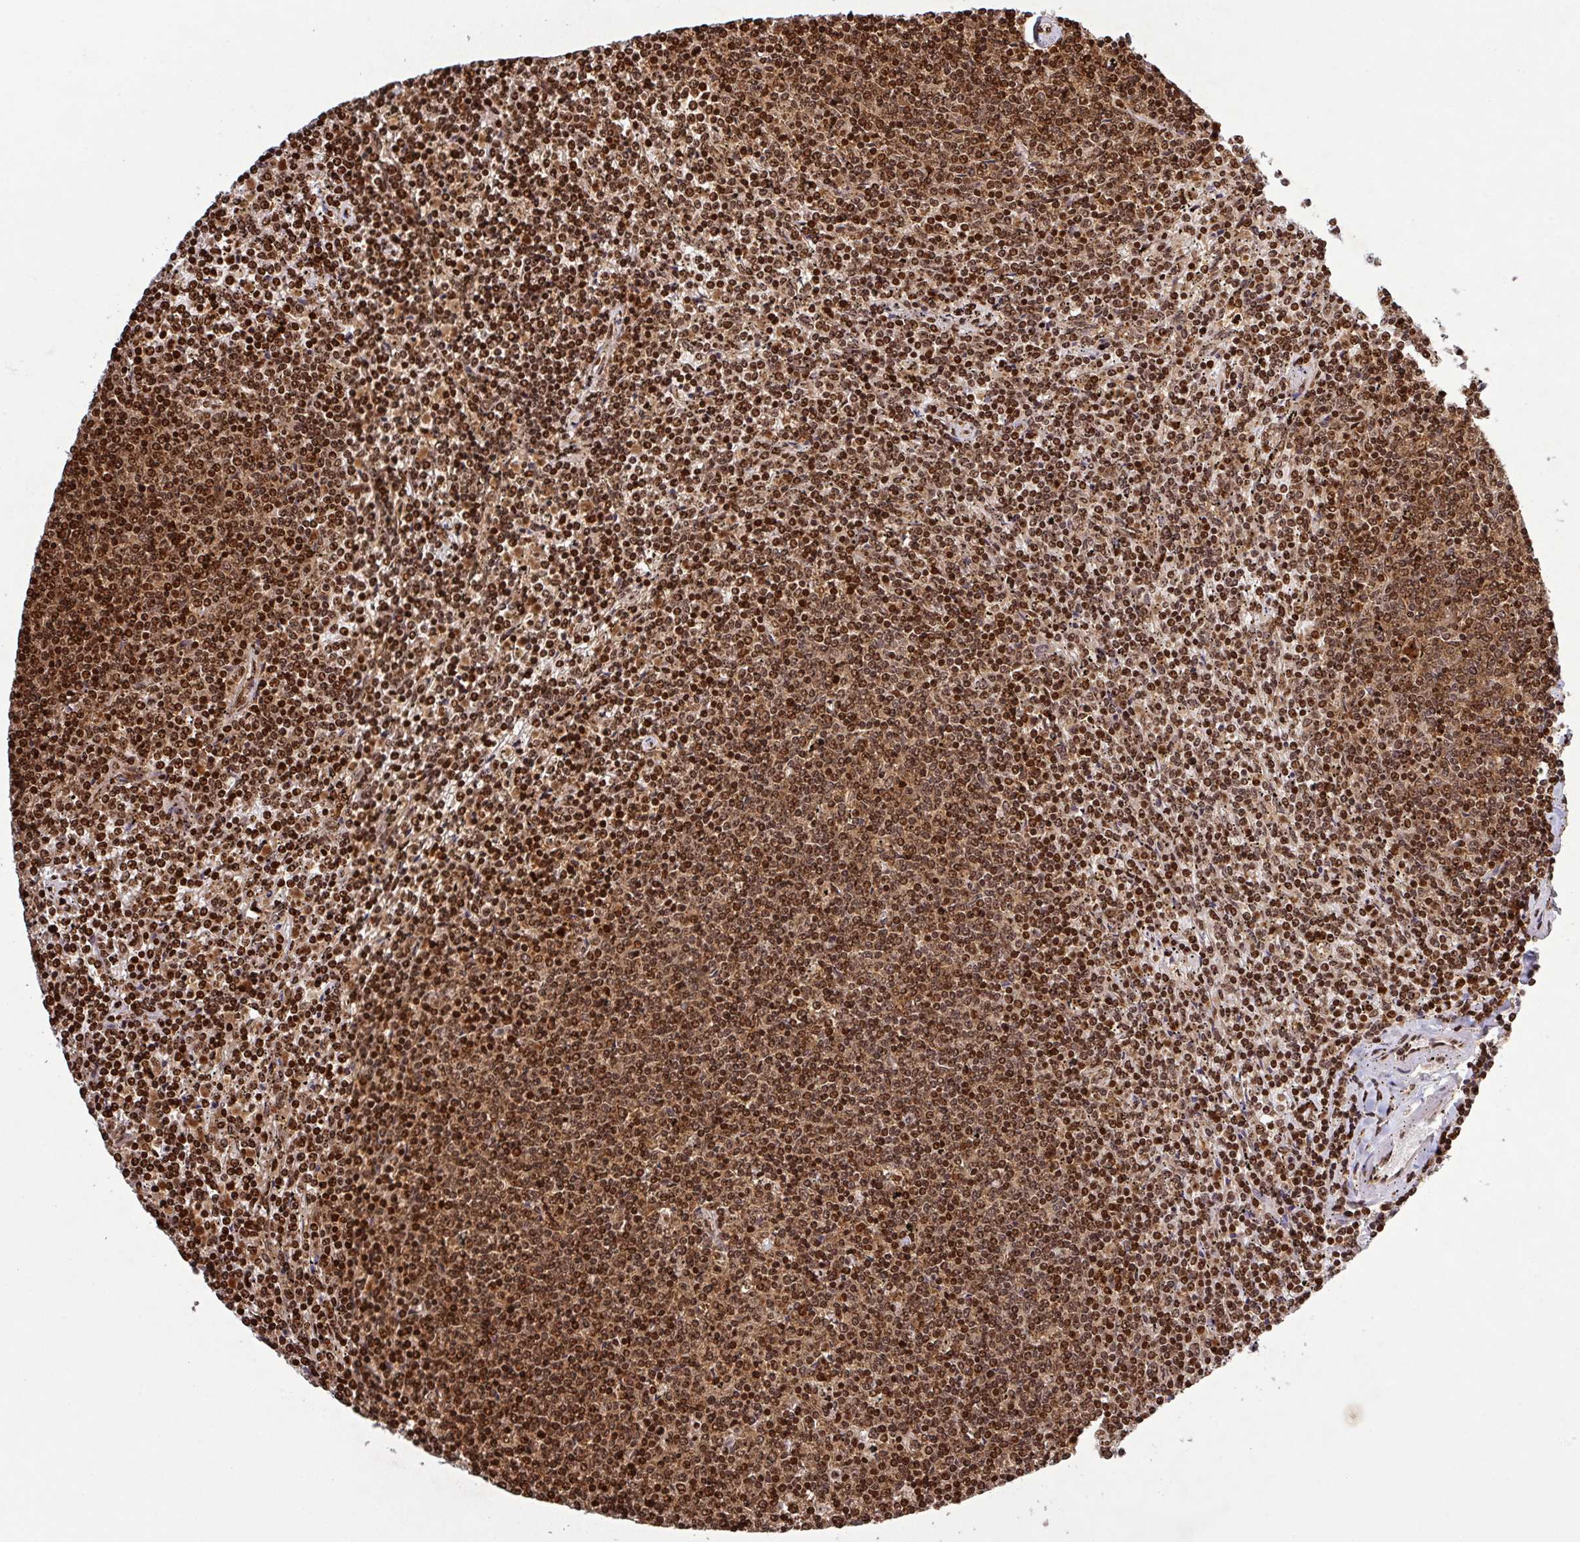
{"staining": {"intensity": "moderate", "quantity": ">75%", "location": "nuclear"}, "tissue": "lymphoma", "cell_type": "Tumor cells", "image_type": "cancer", "snomed": [{"axis": "morphology", "description": "Malignant lymphoma, non-Hodgkin's type, Low grade"}, {"axis": "topography", "description": "Spleen"}], "caption": "Lymphoma stained with IHC demonstrates moderate nuclear staining in about >75% of tumor cells.", "gene": "LRRC74B", "patient": {"sex": "female", "age": 50}}